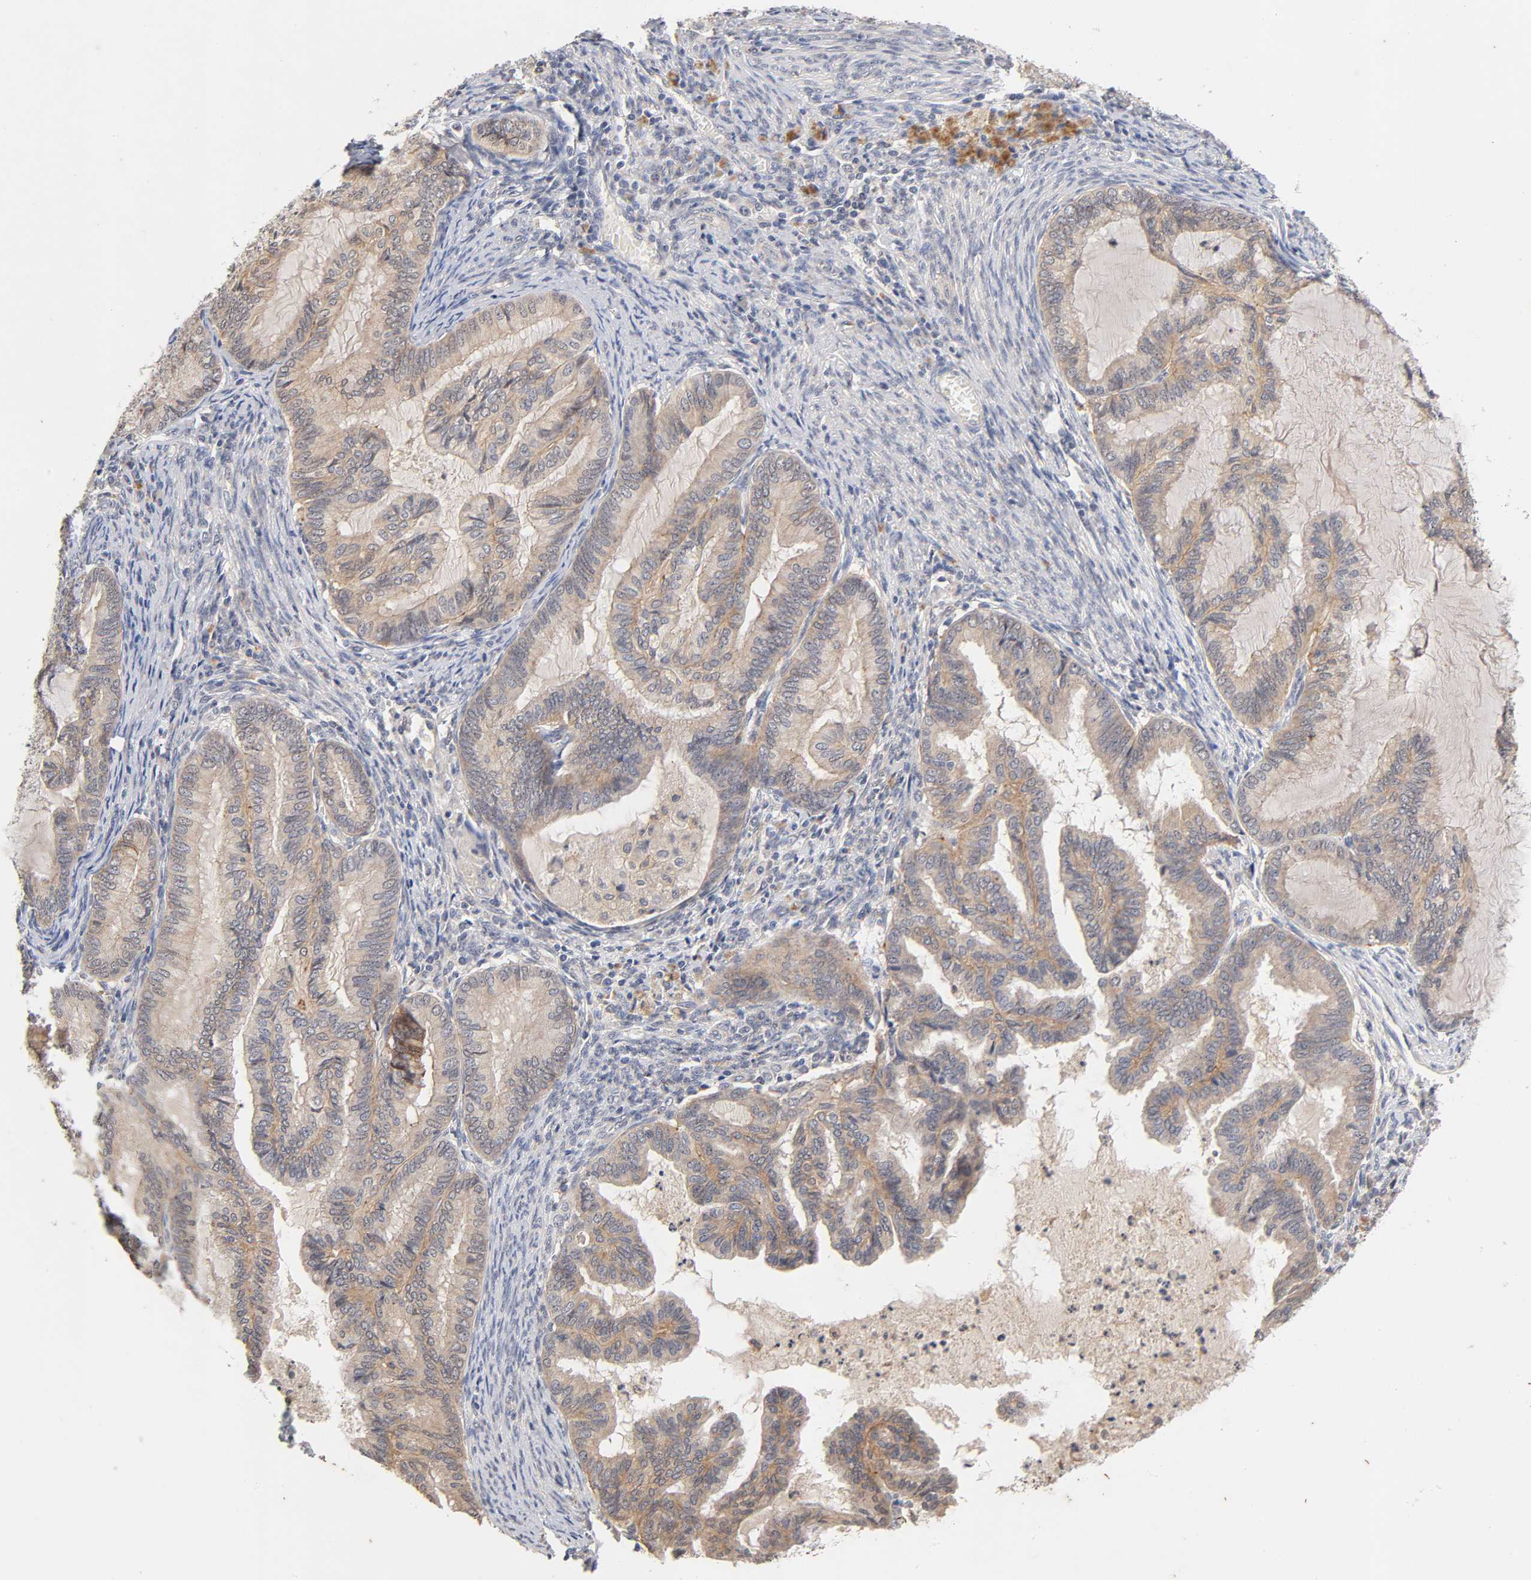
{"staining": {"intensity": "weak", "quantity": ">75%", "location": "cytoplasmic/membranous"}, "tissue": "cervical cancer", "cell_type": "Tumor cells", "image_type": "cancer", "snomed": [{"axis": "morphology", "description": "Normal tissue, NOS"}, {"axis": "morphology", "description": "Adenocarcinoma, NOS"}, {"axis": "topography", "description": "Cervix"}, {"axis": "topography", "description": "Endometrium"}], "caption": "A photomicrograph of human adenocarcinoma (cervical) stained for a protein exhibits weak cytoplasmic/membranous brown staining in tumor cells. The protein of interest is stained brown, and the nuclei are stained in blue (DAB (3,3'-diaminobenzidine) IHC with brightfield microscopy, high magnification).", "gene": "CXADR", "patient": {"sex": "female", "age": 86}}